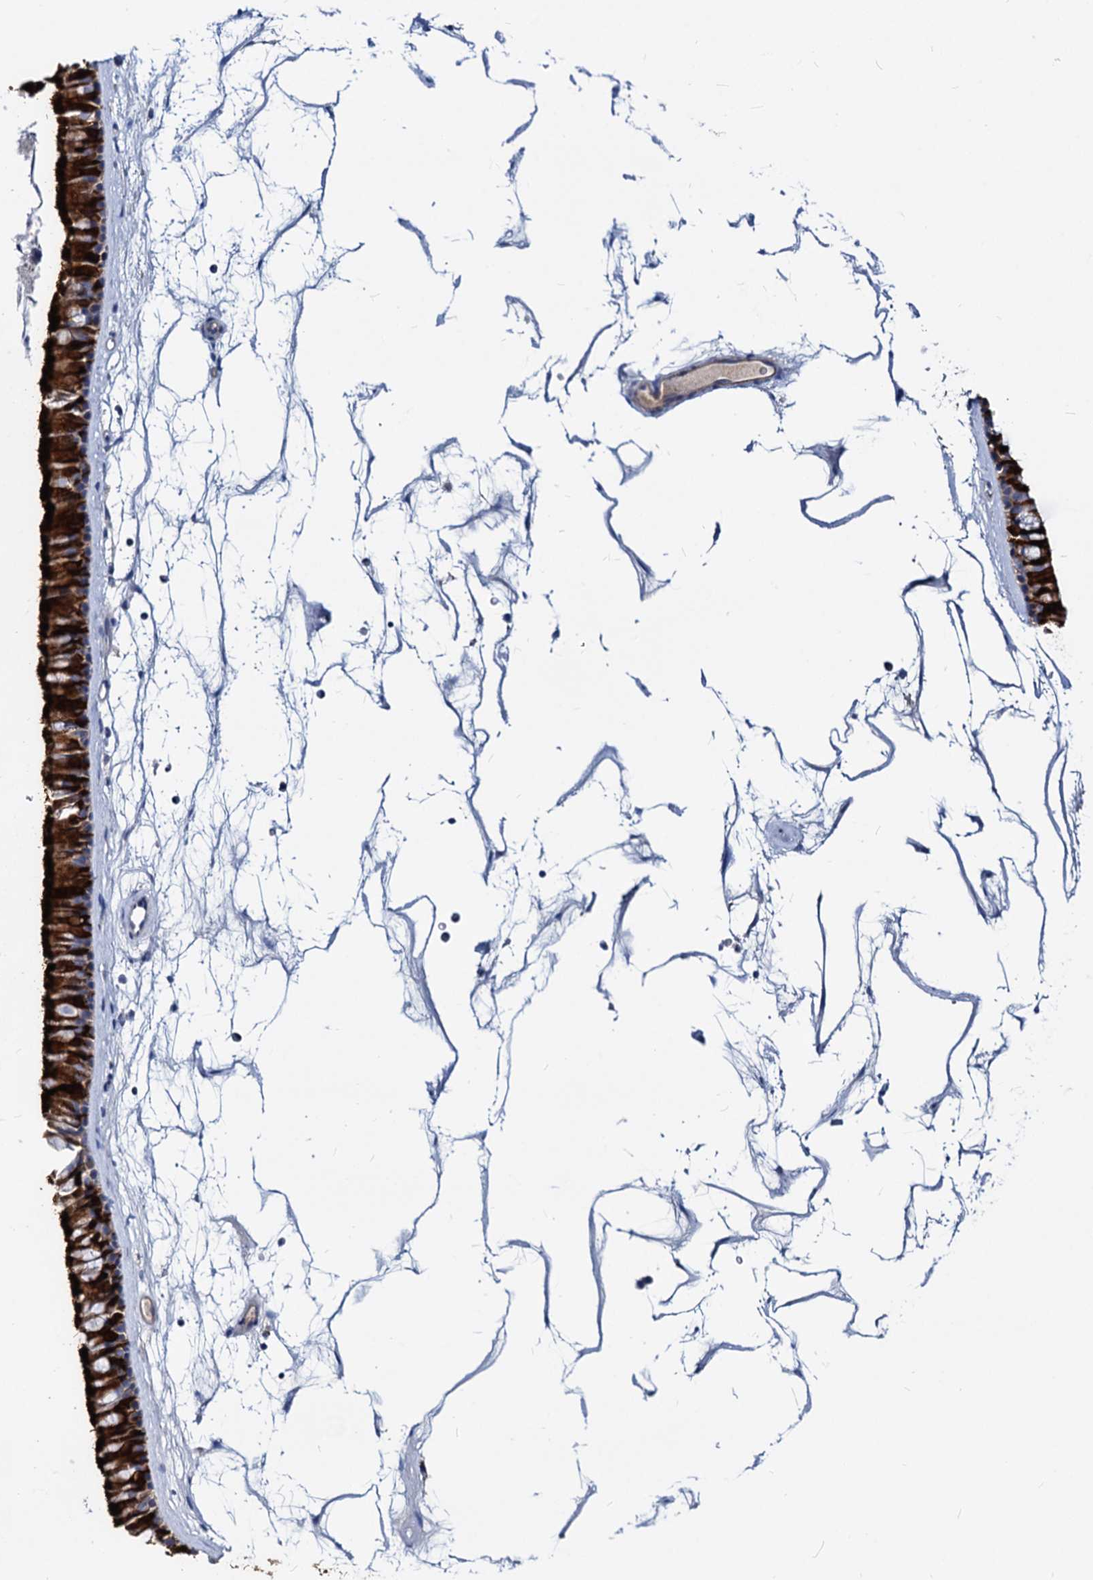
{"staining": {"intensity": "strong", "quantity": ">75%", "location": "cytoplasmic/membranous"}, "tissue": "nasopharynx", "cell_type": "Respiratory epithelial cells", "image_type": "normal", "snomed": [{"axis": "morphology", "description": "Normal tissue, NOS"}, {"axis": "topography", "description": "Nasopharynx"}], "caption": "IHC of benign human nasopharynx reveals high levels of strong cytoplasmic/membranous staining in about >75% of respiratory epithelial cells.", "gene": "DYDC2", "patient": {"sex": "male", "age": 64}}